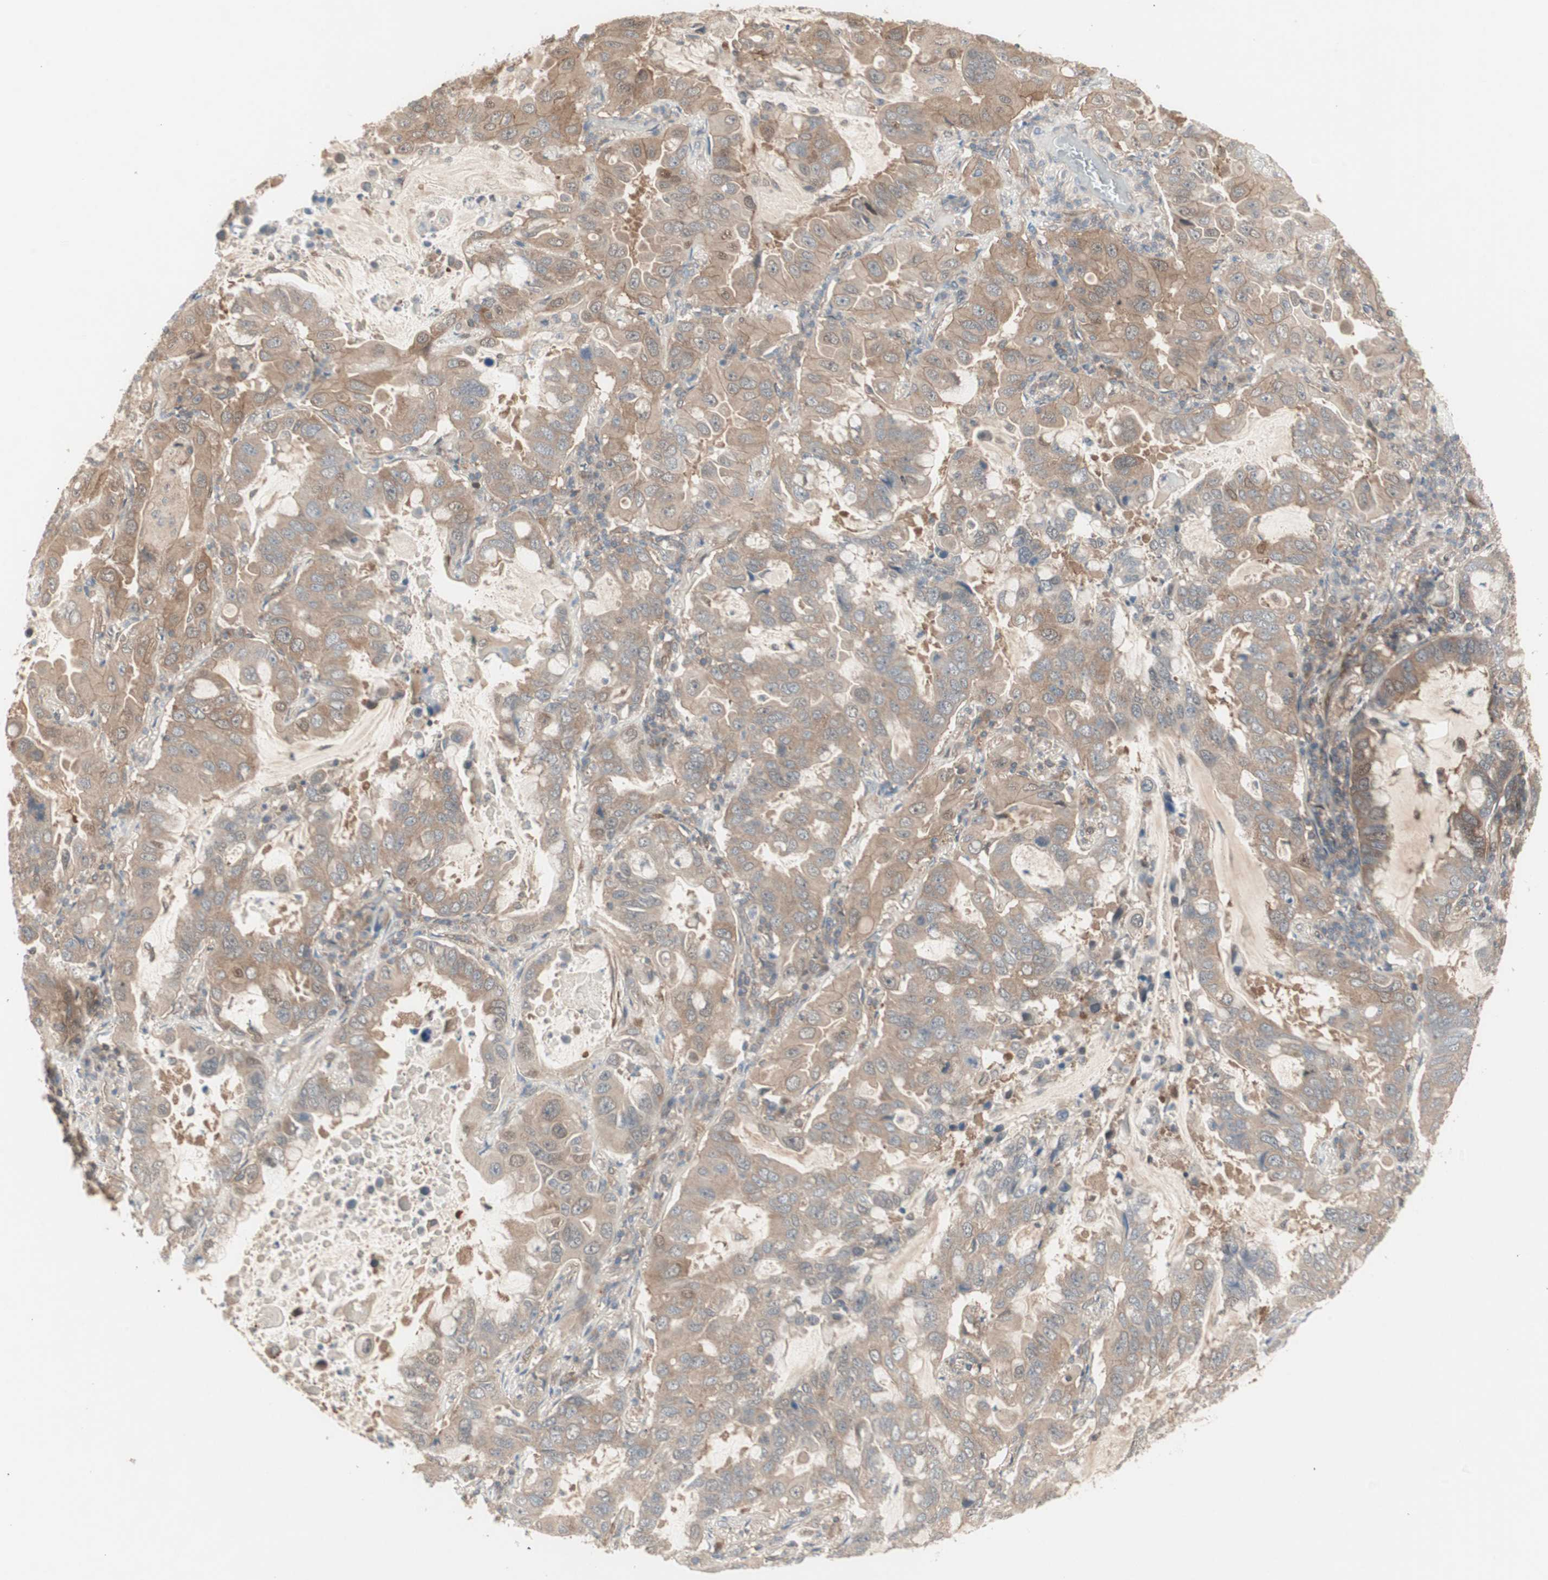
{"staining": {"intensity": "weak", "quantity": ">75%", "location": "cytoplasmic/membranous"}, "tissue": "lung cancer", "cell_type": "Tumor cells", "image_type": "cancer", "snomed": [{"axis": "morphology", "description": "Adenocarcinoma, NOS"}, {"axis": "topography", "description": "Lung"}], "caption": "A high-resolution image shows IHC staining of lung adenocarcinoma, which shows weak cytoplasmic/membranous positivity in about >75% of tumor cells. Ihc stains the protein of interest in brown and the nuclei are stained blue.", "gene": "PFDN1", "patient": {"sex": "male", "age": 64}}